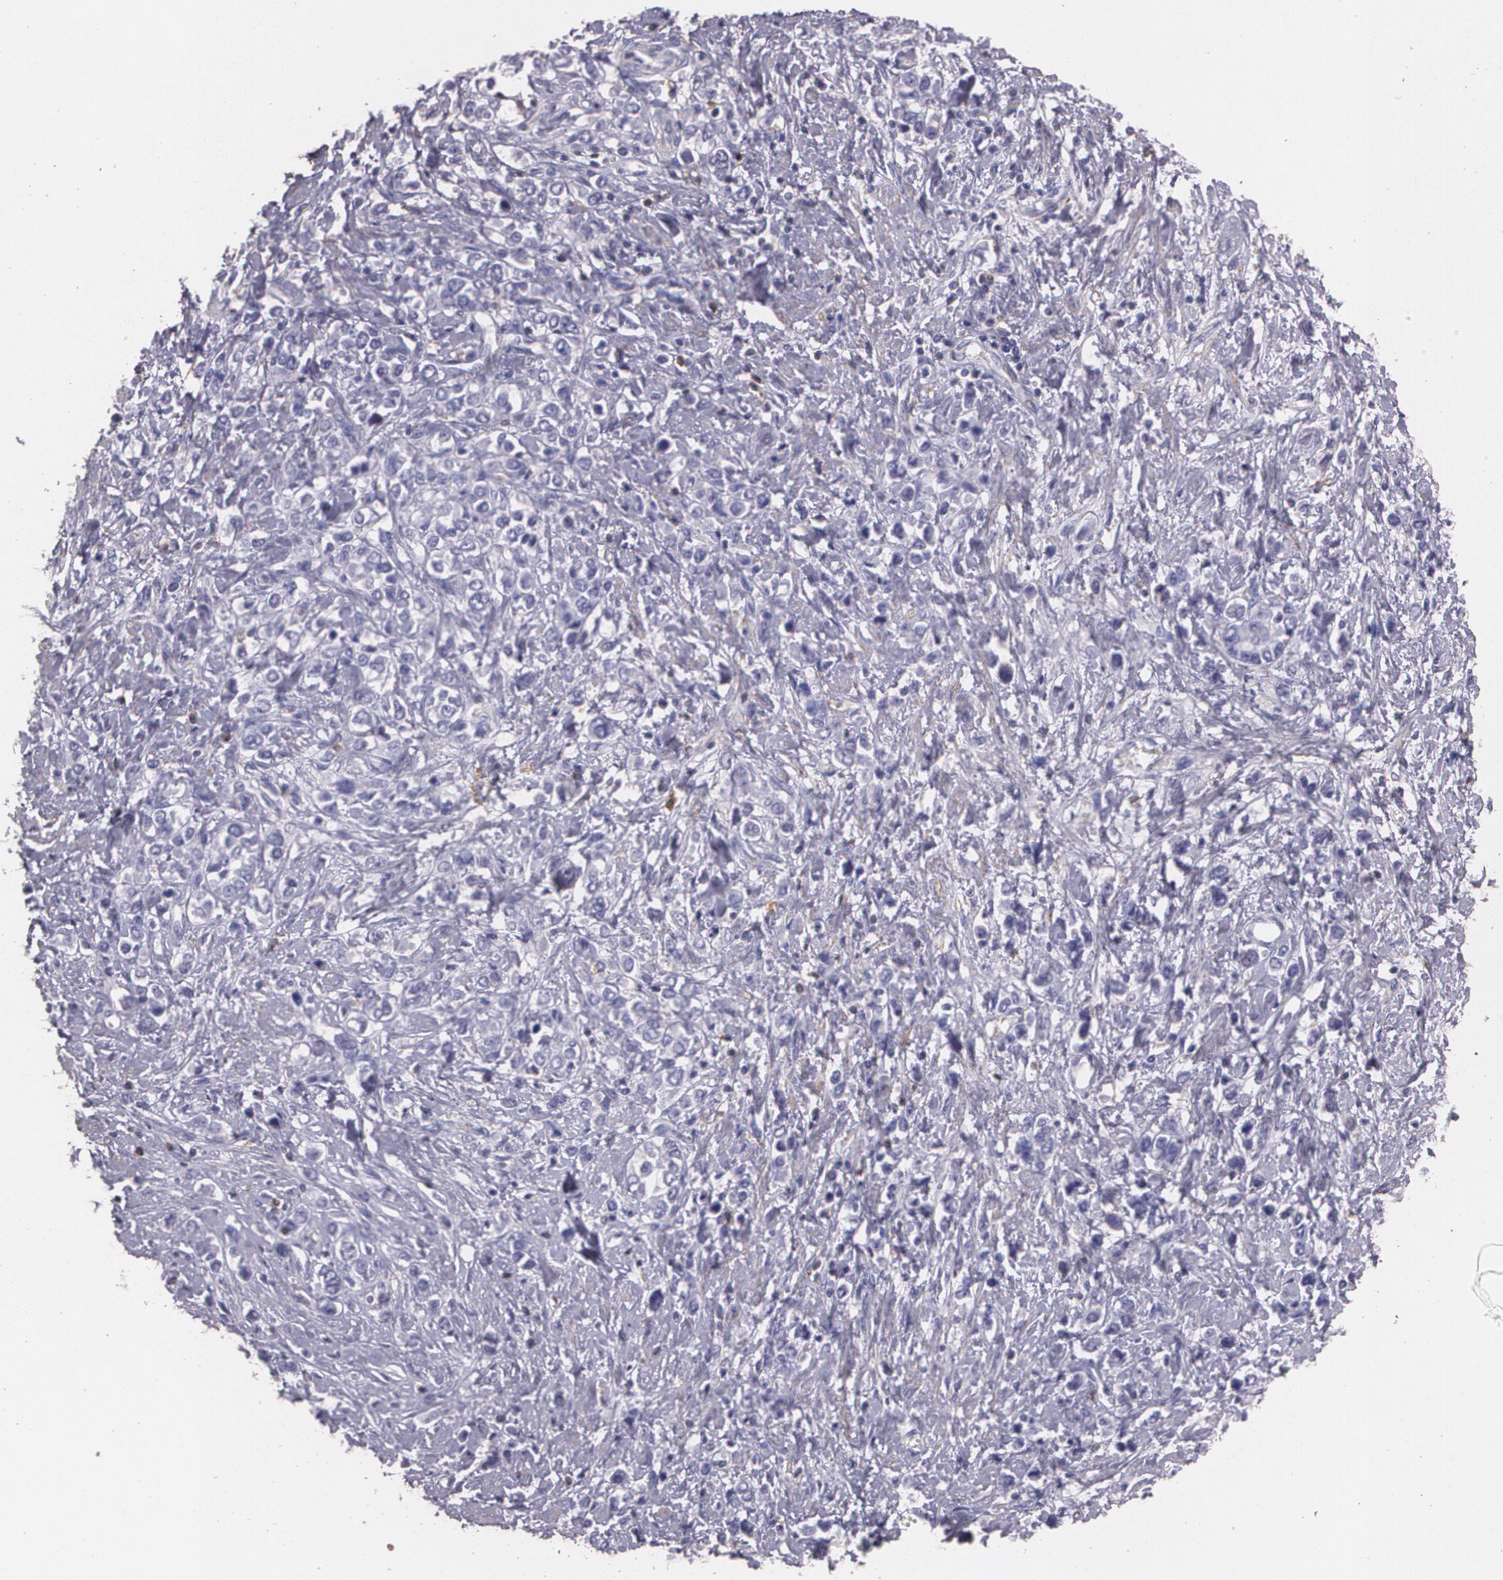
{"staining": {"intensity": "negative", "quantity": "none", "location": "none"}, "tissue": "stomach cancer", "cell_type": "Tumor cells", "image_type": "cancer", "snomed": [{"axis": "morphology", "description": "Adenocarcinoma, NOS"}, {"axis": "topography", "description": "Stomach, upper"}], "caption": "The histopathology image displays no significant staining in tumor cells of stomach adenocarcinoma.", "gene": "TGFBR1", "patient": {"sex": "male", "age": 76}}